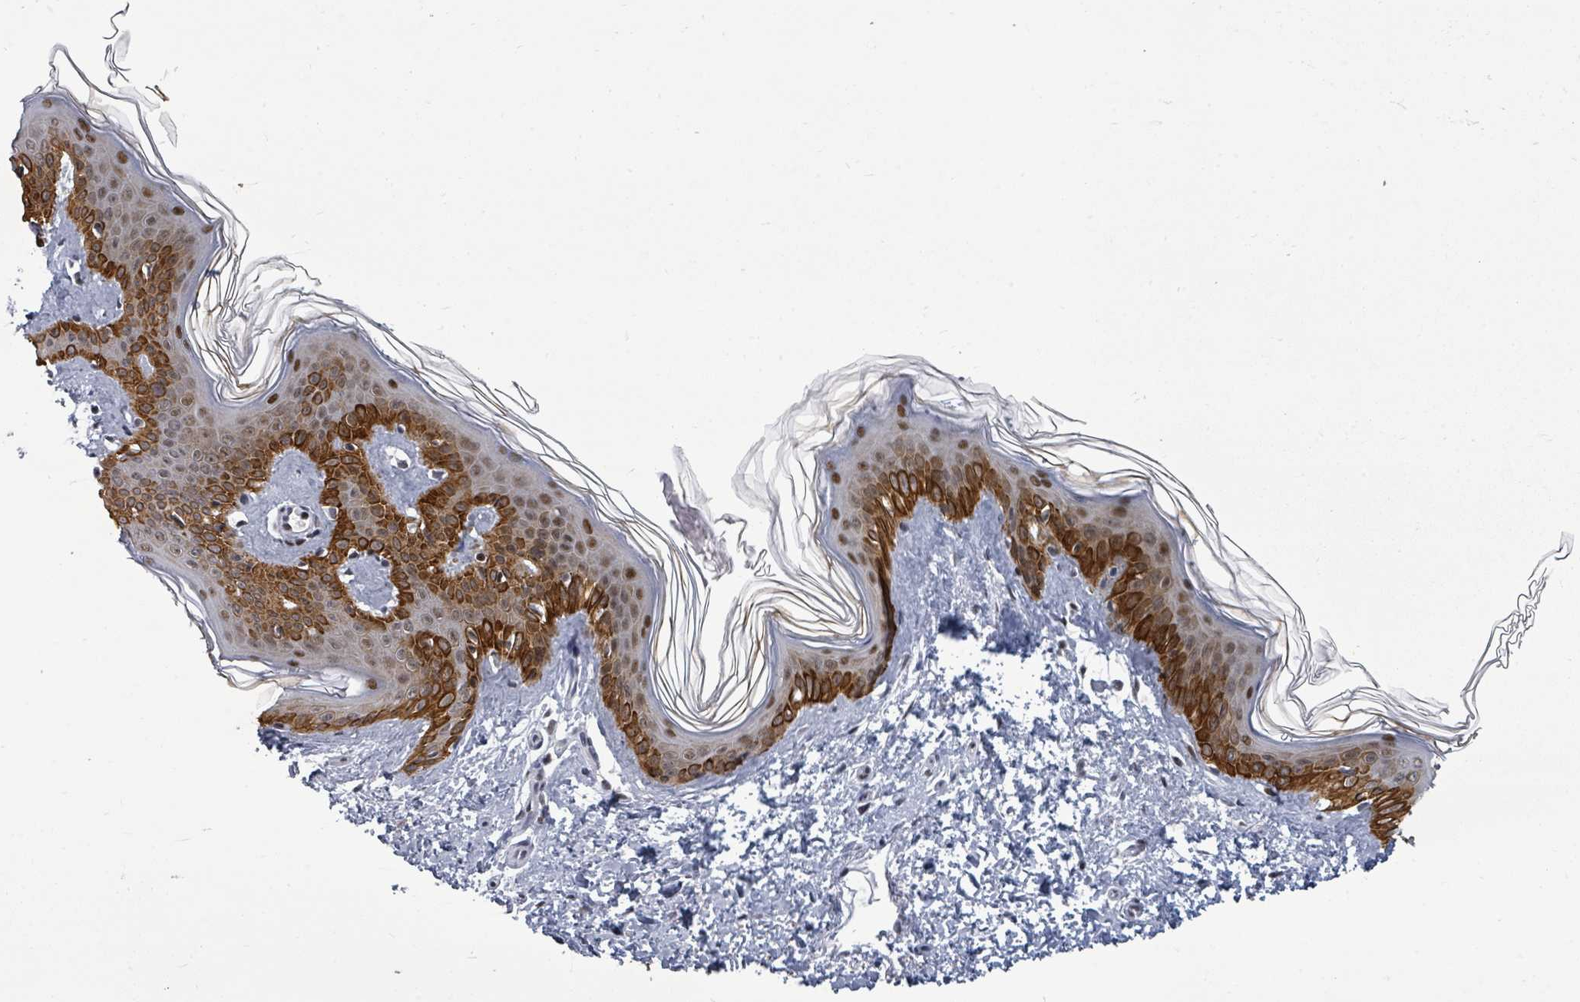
{"staining": {"intensity": "weak", "quantity": "25%-75%", "location": "nuclear"}, "tissue": "skin", "cell_type": "Fibroblasts", "image_type": "normal", "snomed": [{"axis": "morphology", "description": "Normal tissue, NOS"}, {"axis": "topography", "description": "Skin"}], "caption": "This is a micrograph of IHC staining of normal skin, which shows weak positivity in the nuclear of fibroblasts.", "gene": "BIVM", "patient": {"sex": "female", "age": 41}}